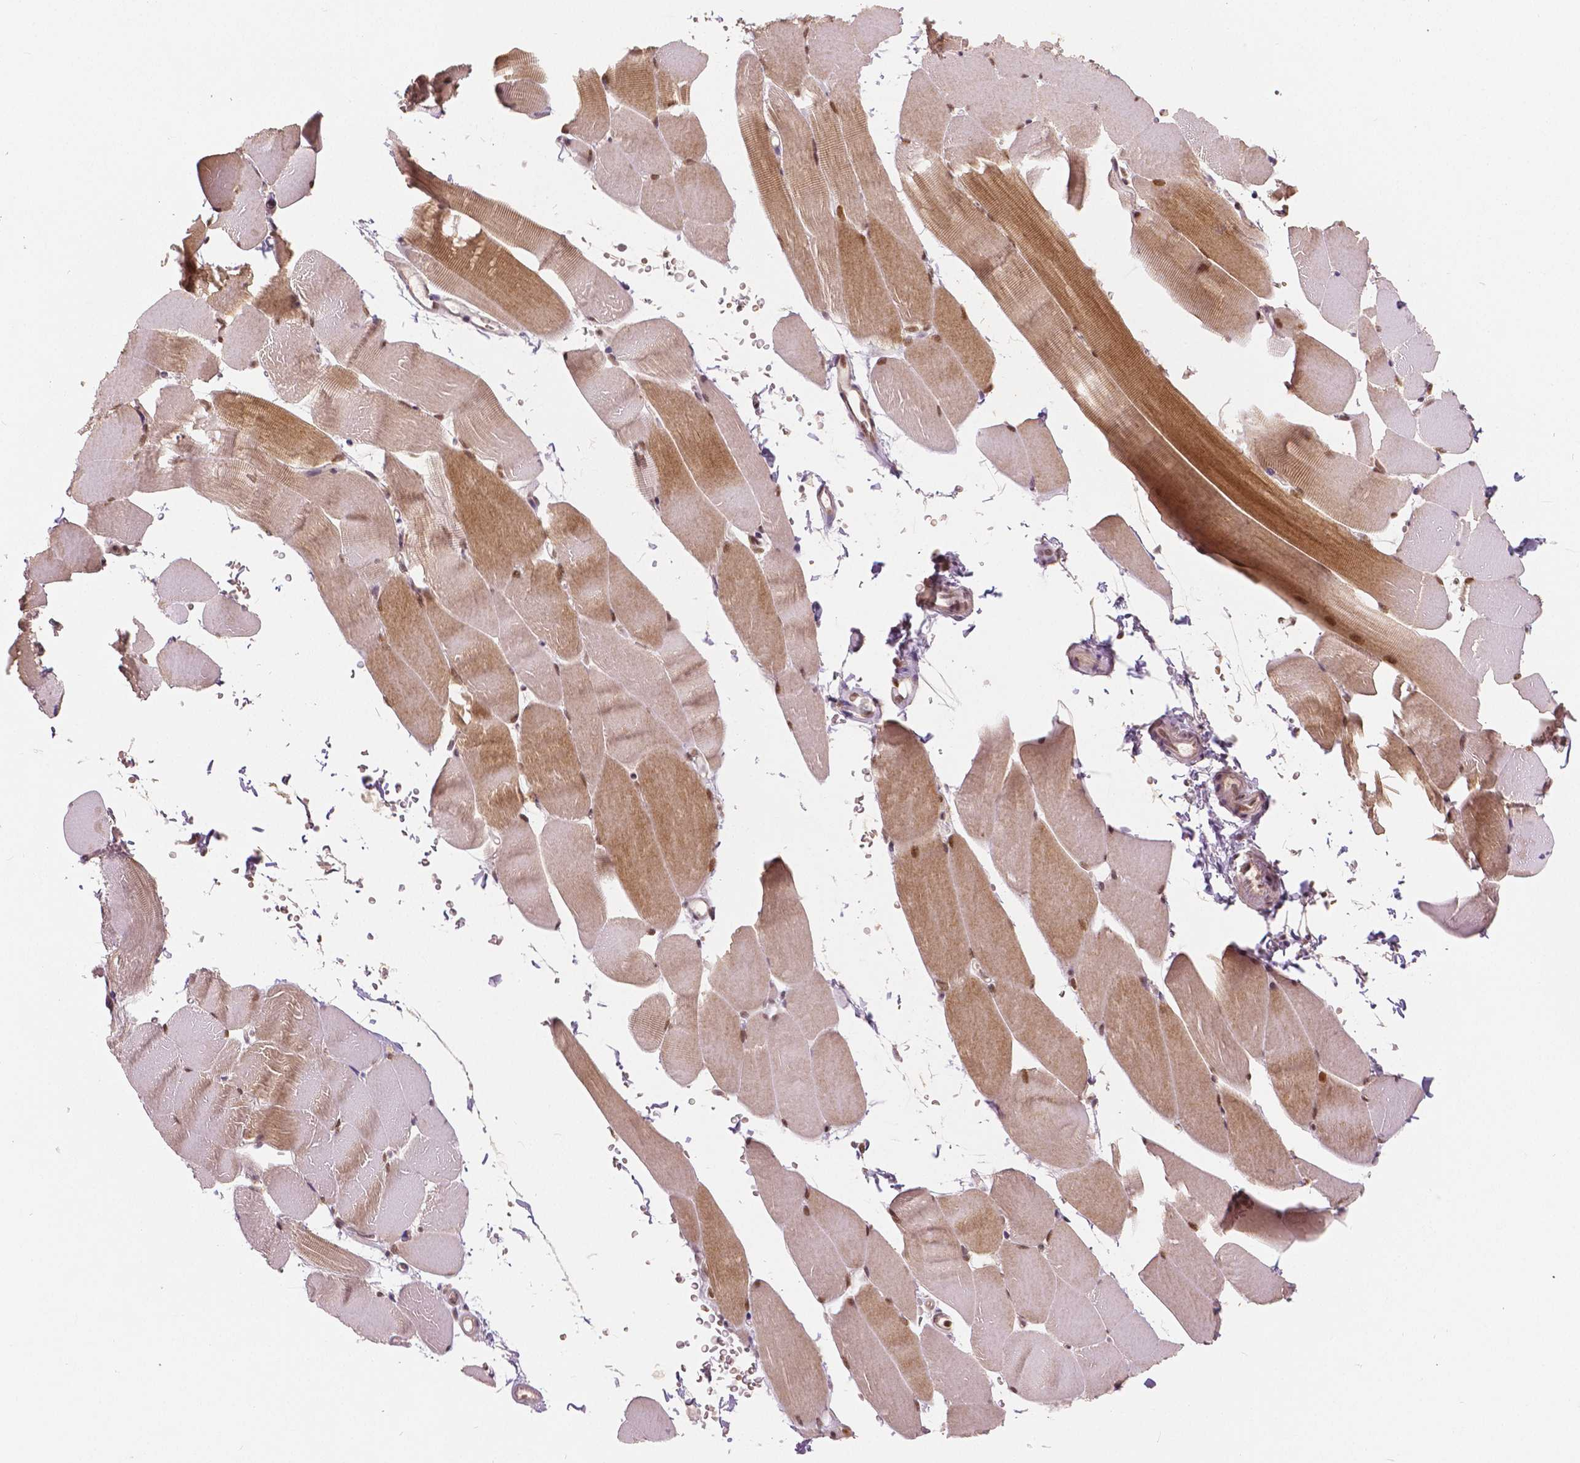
{"staining": {"intensity": "moderate", "quantity": ">75%", "location": "cytoplasmic/membranous,nuclear"}, "tissue": "skeletal muscle", "cell_type": "Myocytes", "image_type": "normal", "snomed": [{"axis": "morphology", "description": "Normal tissue, NOS"}, {"axis": "topography", "description": "Skeletal muscle"}], "caption": "Immunohistochemical staining of normal human skeletal muscle shows moderate cytoplasmic/membranous,nuclear protein expression in about >75% of myocytes.", "gene": "NSD2", "patient": {"sex": "female", "age": 37}}